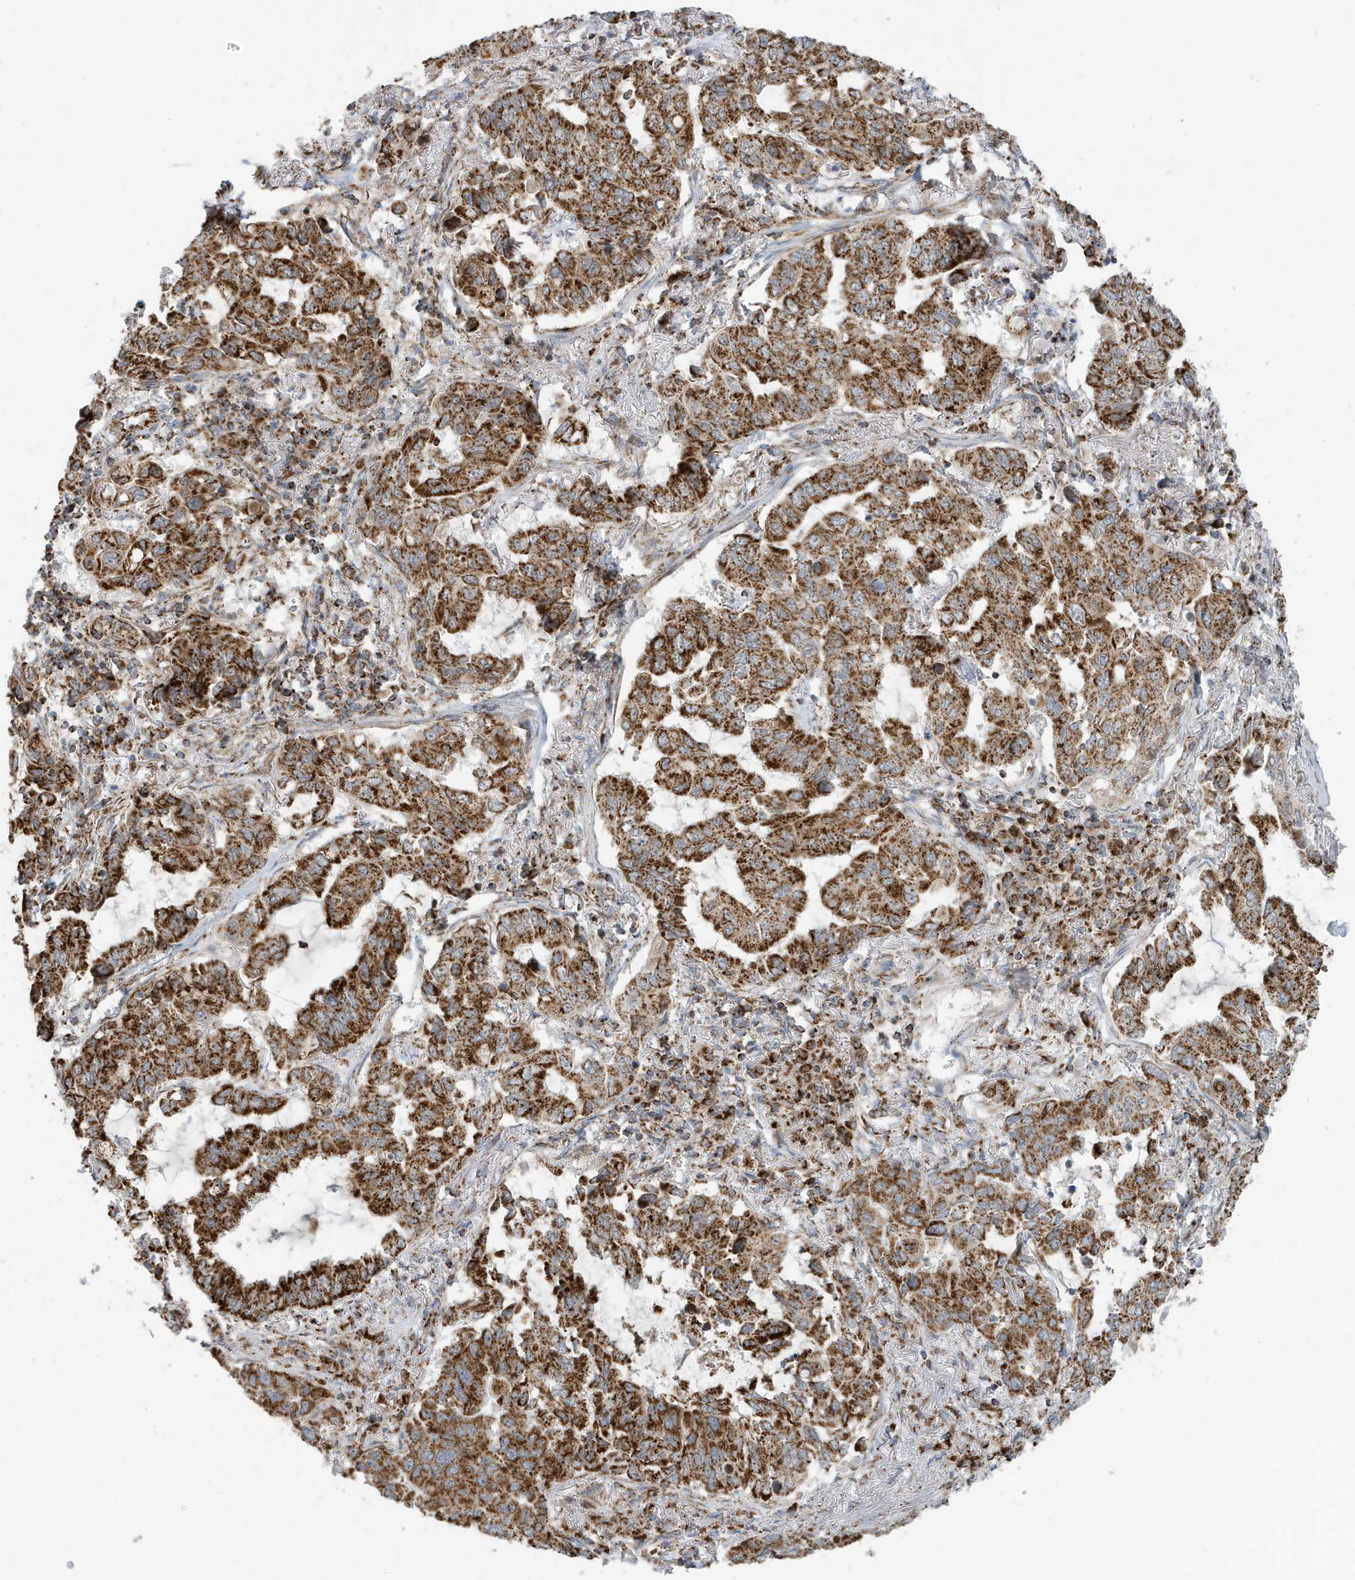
{"staining": {"intensity": "strong", "quantity": ">75%", "location": "cytoplasmic/membranous"}, "tissue": "lung cancer", "cell_type": "Tumor cells", "image_type": "cancer", "snomed": [{"axis": "morphology", "description": "Adenocarcinoma, NOS"}, {"axis": "topography", "description": "Lung"}], "caption": "Human lung adenocarcinoma stained with a protein marker exhibits strong staining in tumor cells.", "gene": "MAN1A1", "patient": {"sex": "male", "age": 64}}